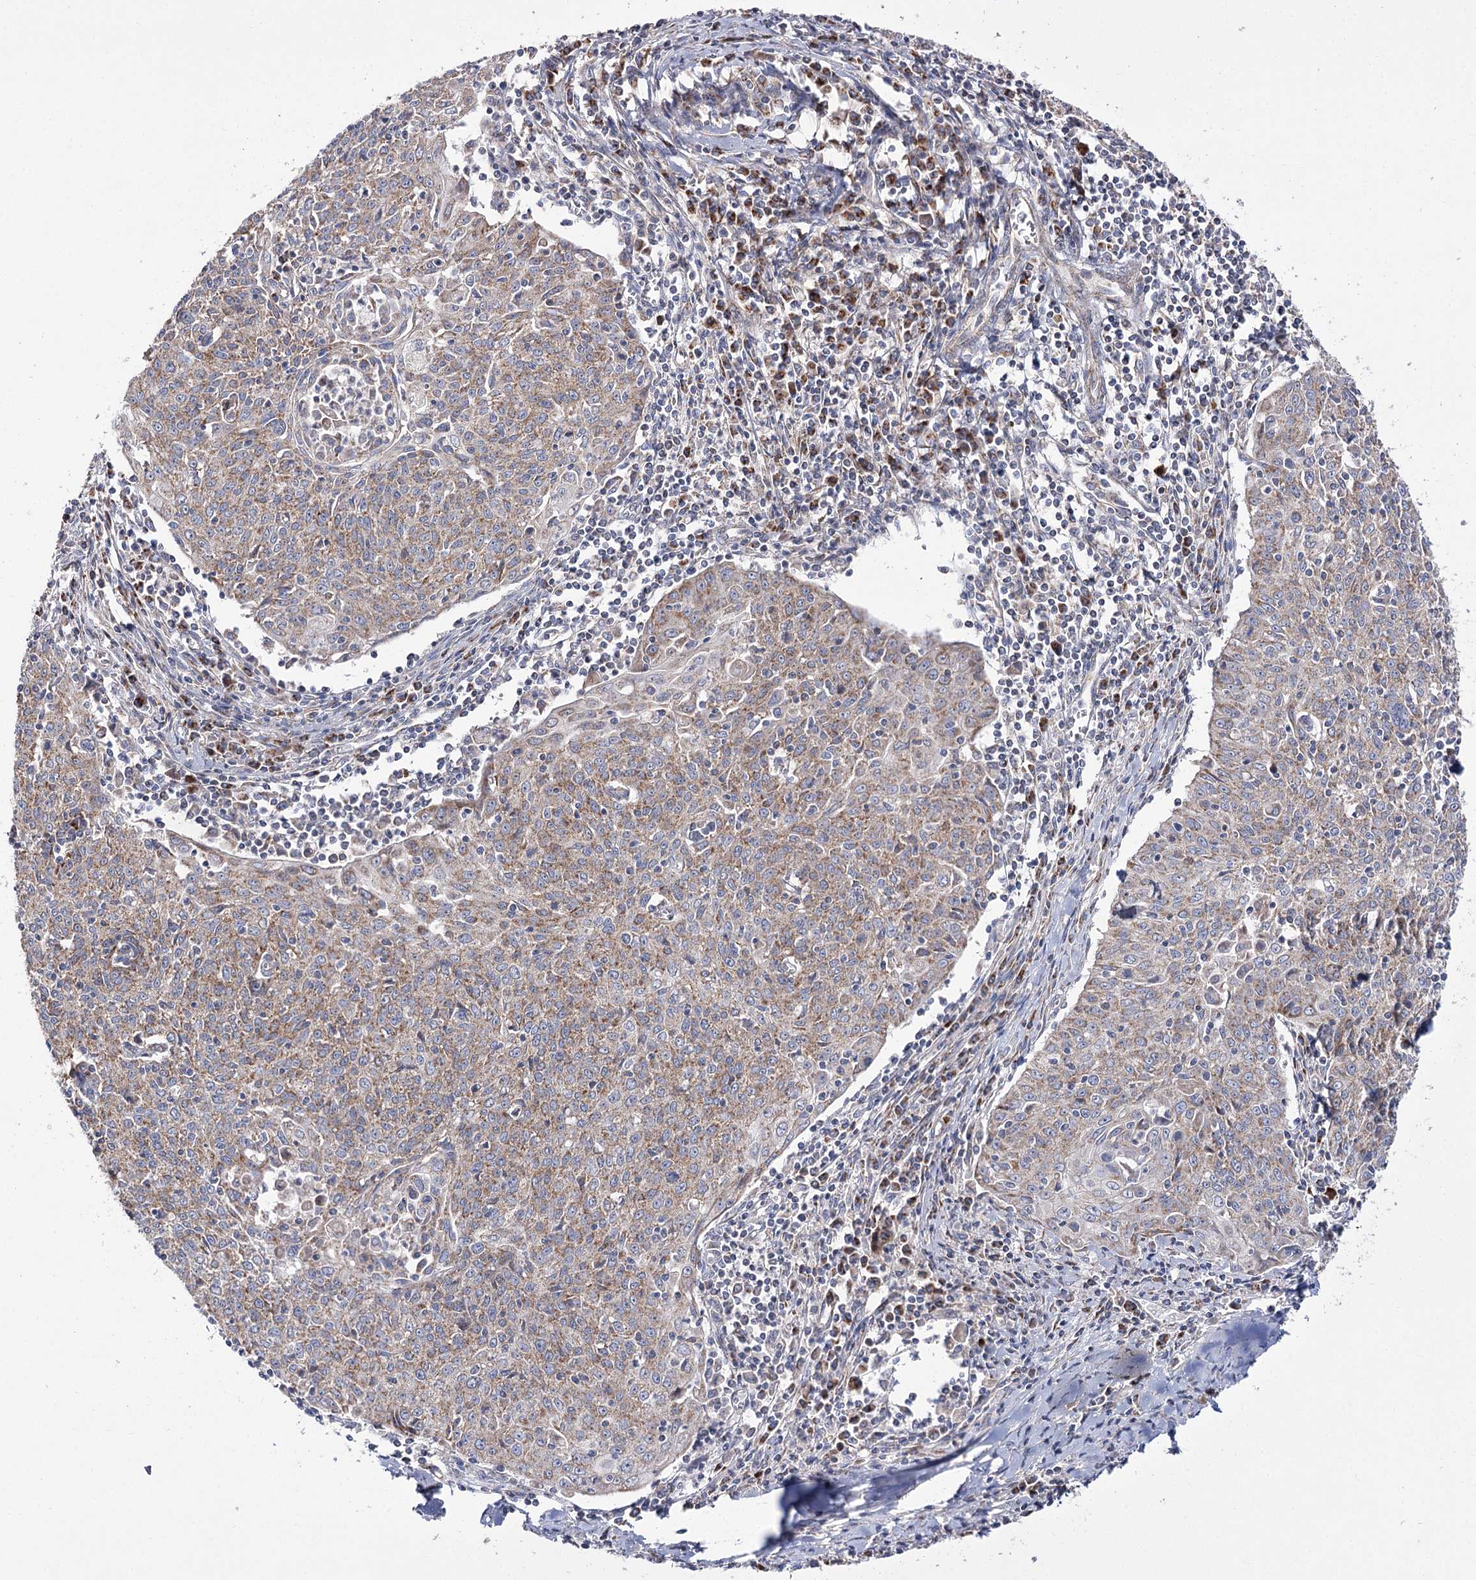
{"staining": {"intensity": "weak", "quantity": ">75%", "location": "cytoplasmic/membranous"}, "tissue": "cervical cancer", "cell_type": "Tumor cells", "image_type": "cancer", "snomed": [{"axis": "morphology", "description": "Squamous cell carcinoma, NOS"}, {"axis": "topography", "description": "Cervix"}], "caption": "There is low levels of weak cytoplasmic/membranous staining in tumor cells of squamous cell carcinoma (cervical), as demonstrated by immunohistochemical staining (brown color).", "gene": "NADK2", "patient": {"sex": "female", "age": 48}}